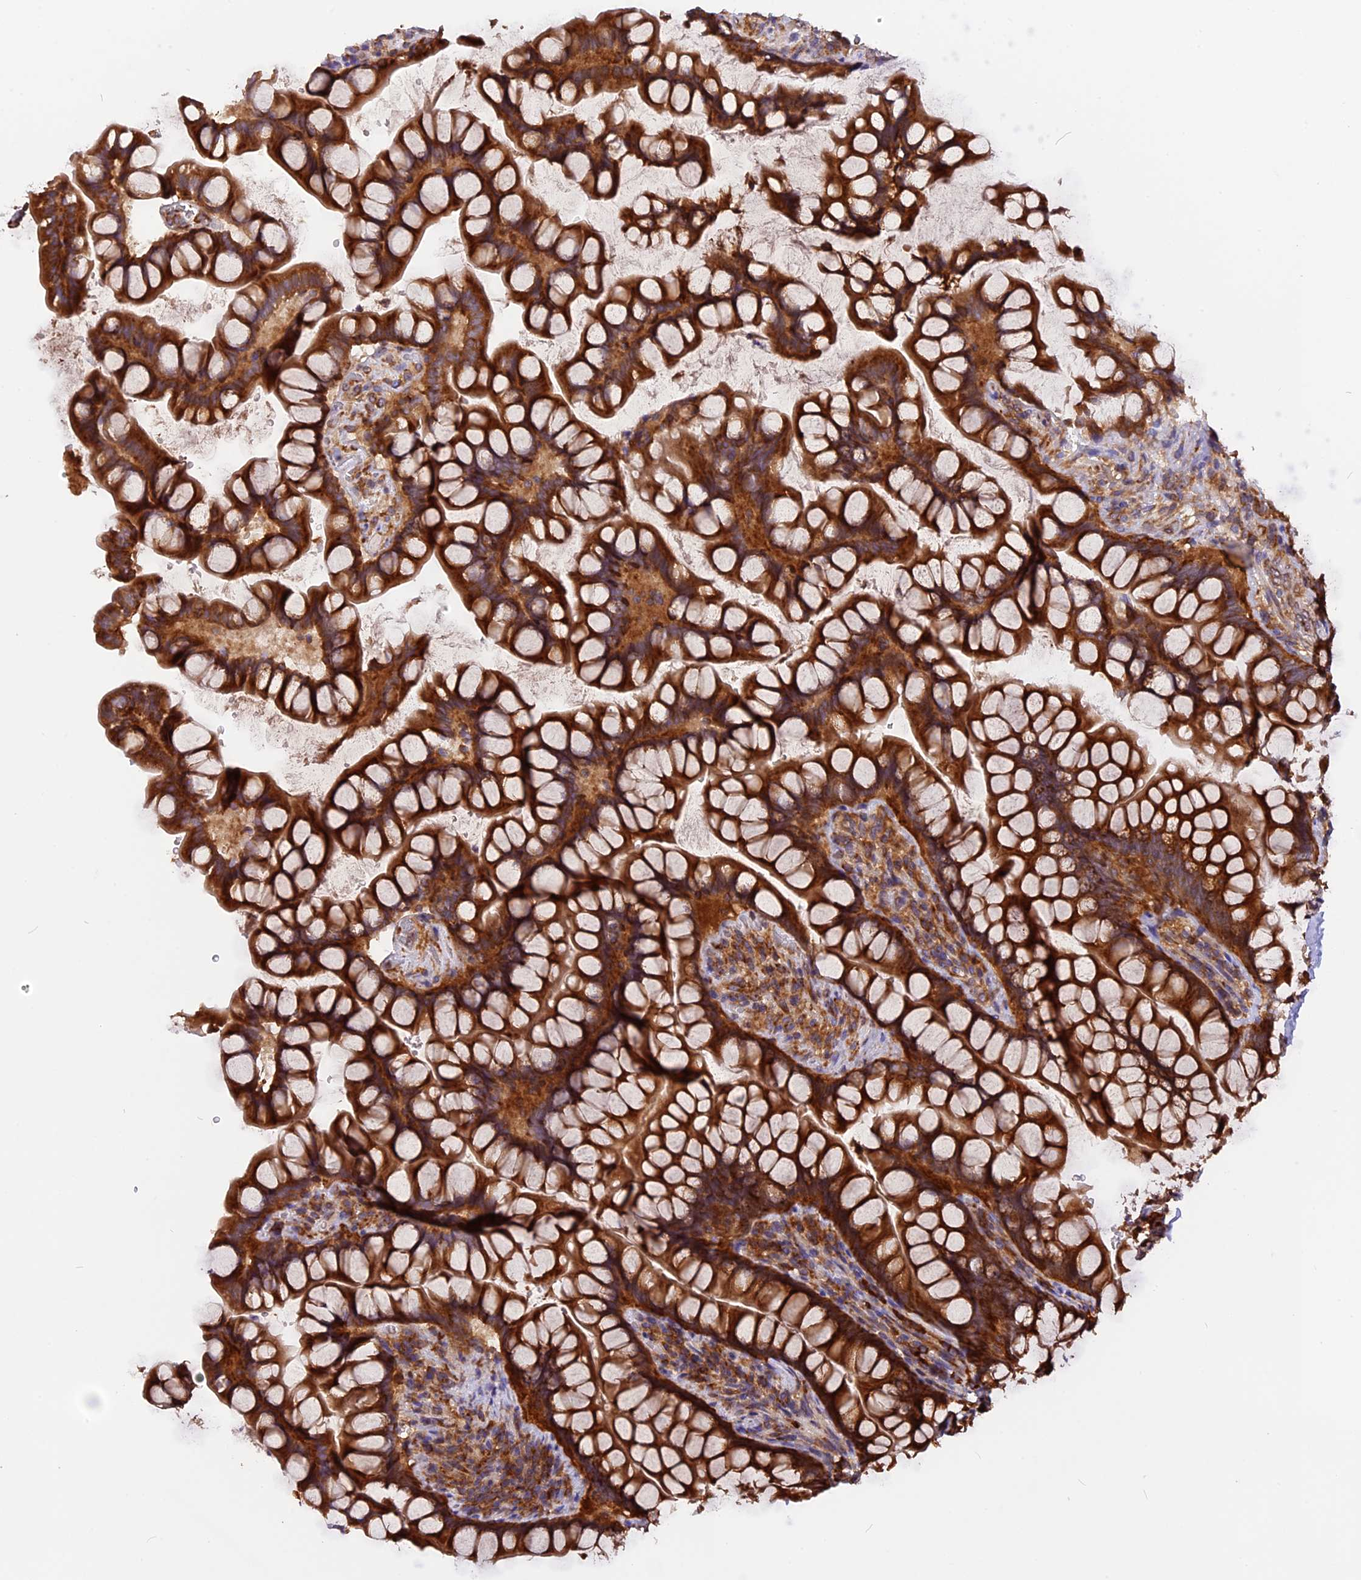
{"staining": {"intensity": "strong", "quantity": ">75%", "location": "cytoplasmic/membranous"}, "tissue": "small intestine", "cell_type": "Glandular cells", "image_type": "normal", "snomed": [{"axis": "morphology", "description": "Normal tissue, NOS"}, {"axis": "topography", "description": "Small intestine"}], "caption": "Brown immunohistochemical staining in benign human small intestine reveals strong cytoplasmic/membranous expression in approximately >75% of glandular cells. (Brightfield microscopy of DAB IHC at high magnification).", "gene": "GNPTAB", "patient": {"sex": "male", "age": 70}}